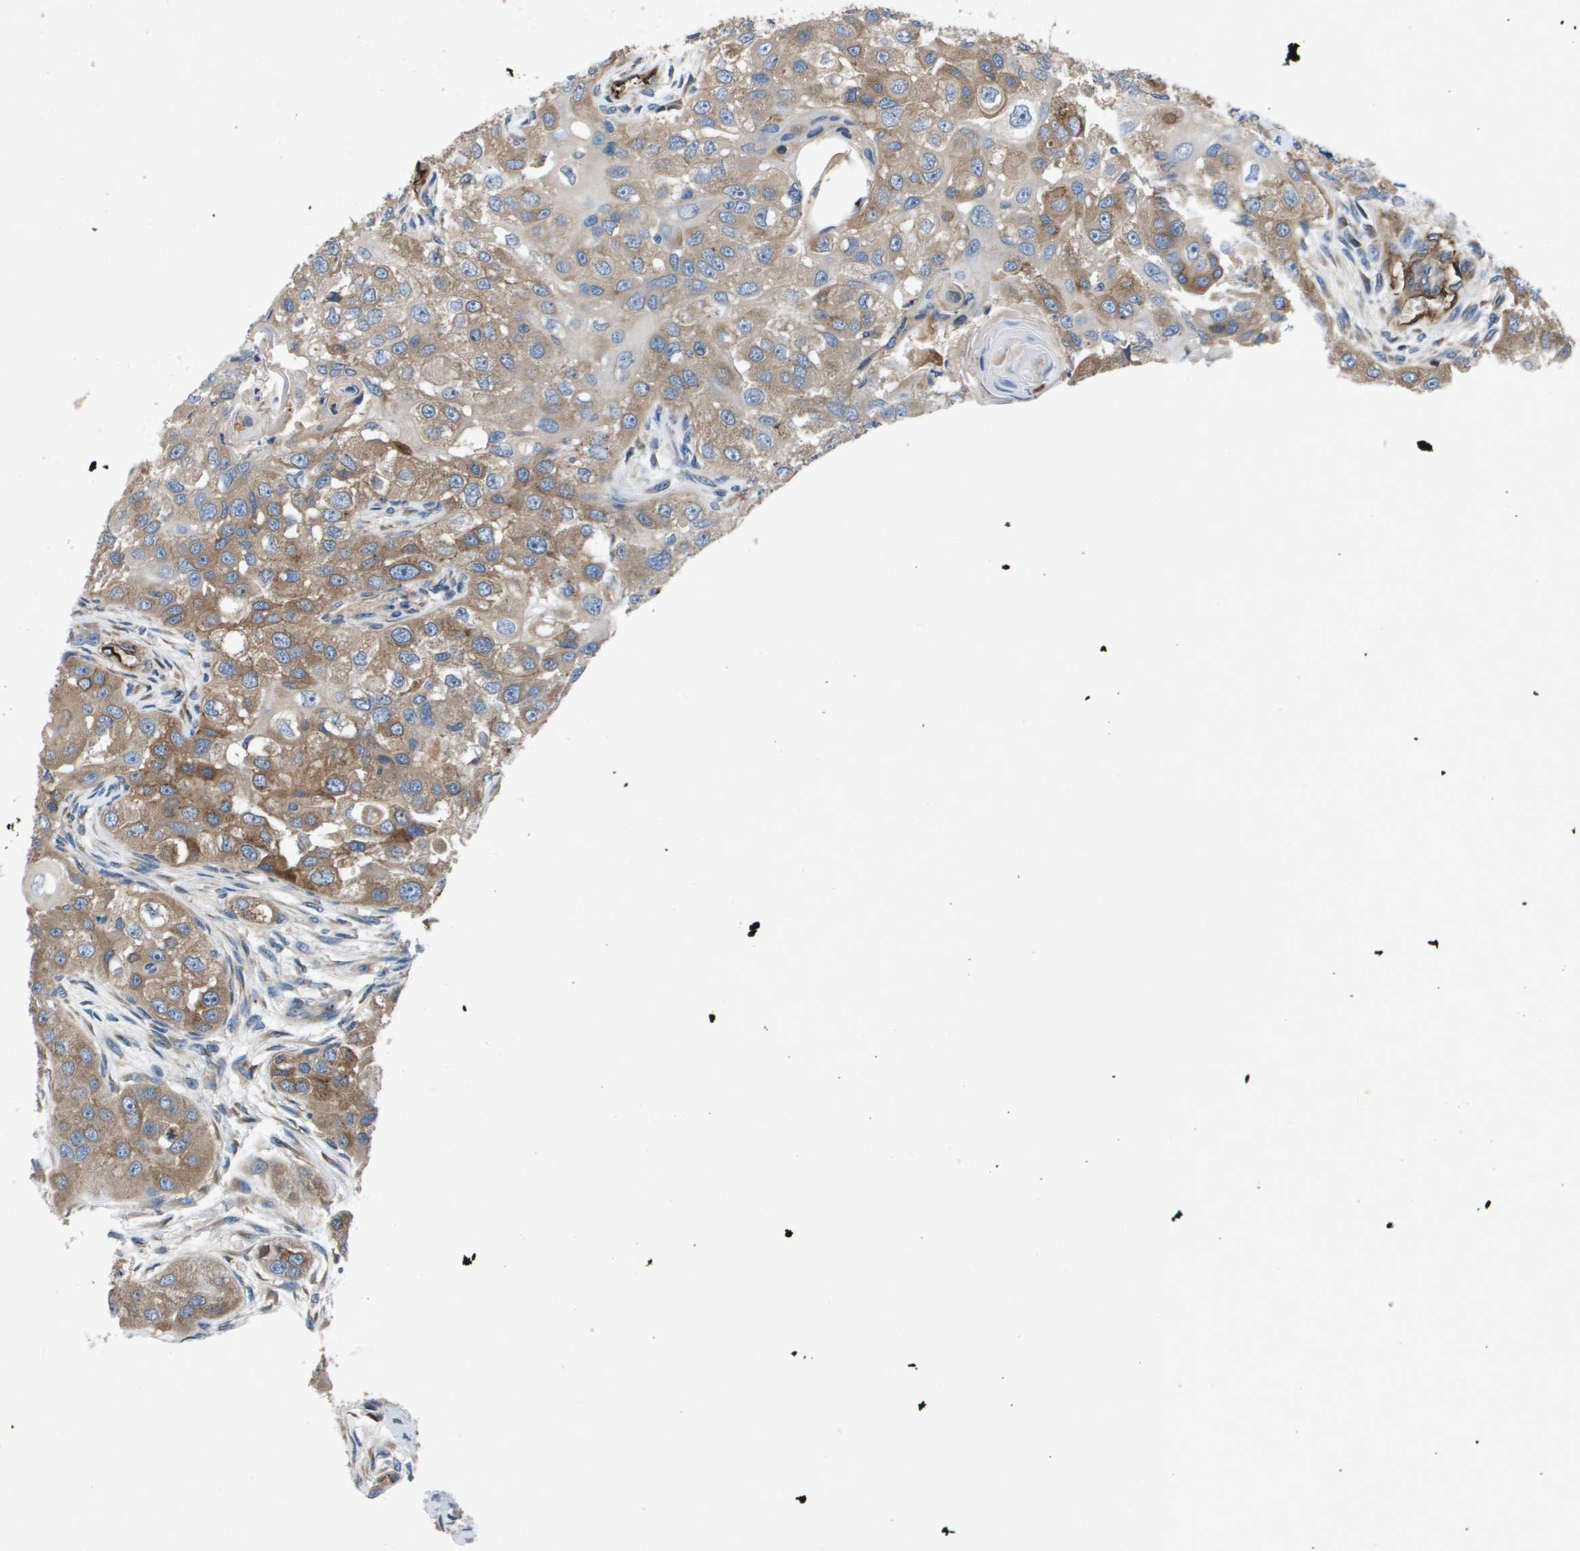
{"staining": {"intensity": "moderate", "quantity": ">75%", "location": "cytoplasmic/membranous"}, "tissue": "head and neck cancer", "cell_type": "Tumor cells", "image_type": "cancer", "snomed": [{"axis": "morphology", "description": "Normal tissue, NOS"}, {"axis": "morphology", "description": "Squamous cell carcinoma, NOS"}, {"axis": "topography", "description": "Skeletal muscle"}, {"axis": "topography", "description": "Head-Neck"}], "caption": "The micrograph displays staining of head and neck squamous cell carcinoma, revealing moderate cytoplasmic/membranous protein expression (brown color) within tumor cells. The staining was performed using DAB (3,3'-diaminobenzidine), with brown indicating positive protein expression. Nuclei are stained blue with hematoxylin.", "gene": "ENTPD2", "patient": {"sex": "male", "age": 51}}